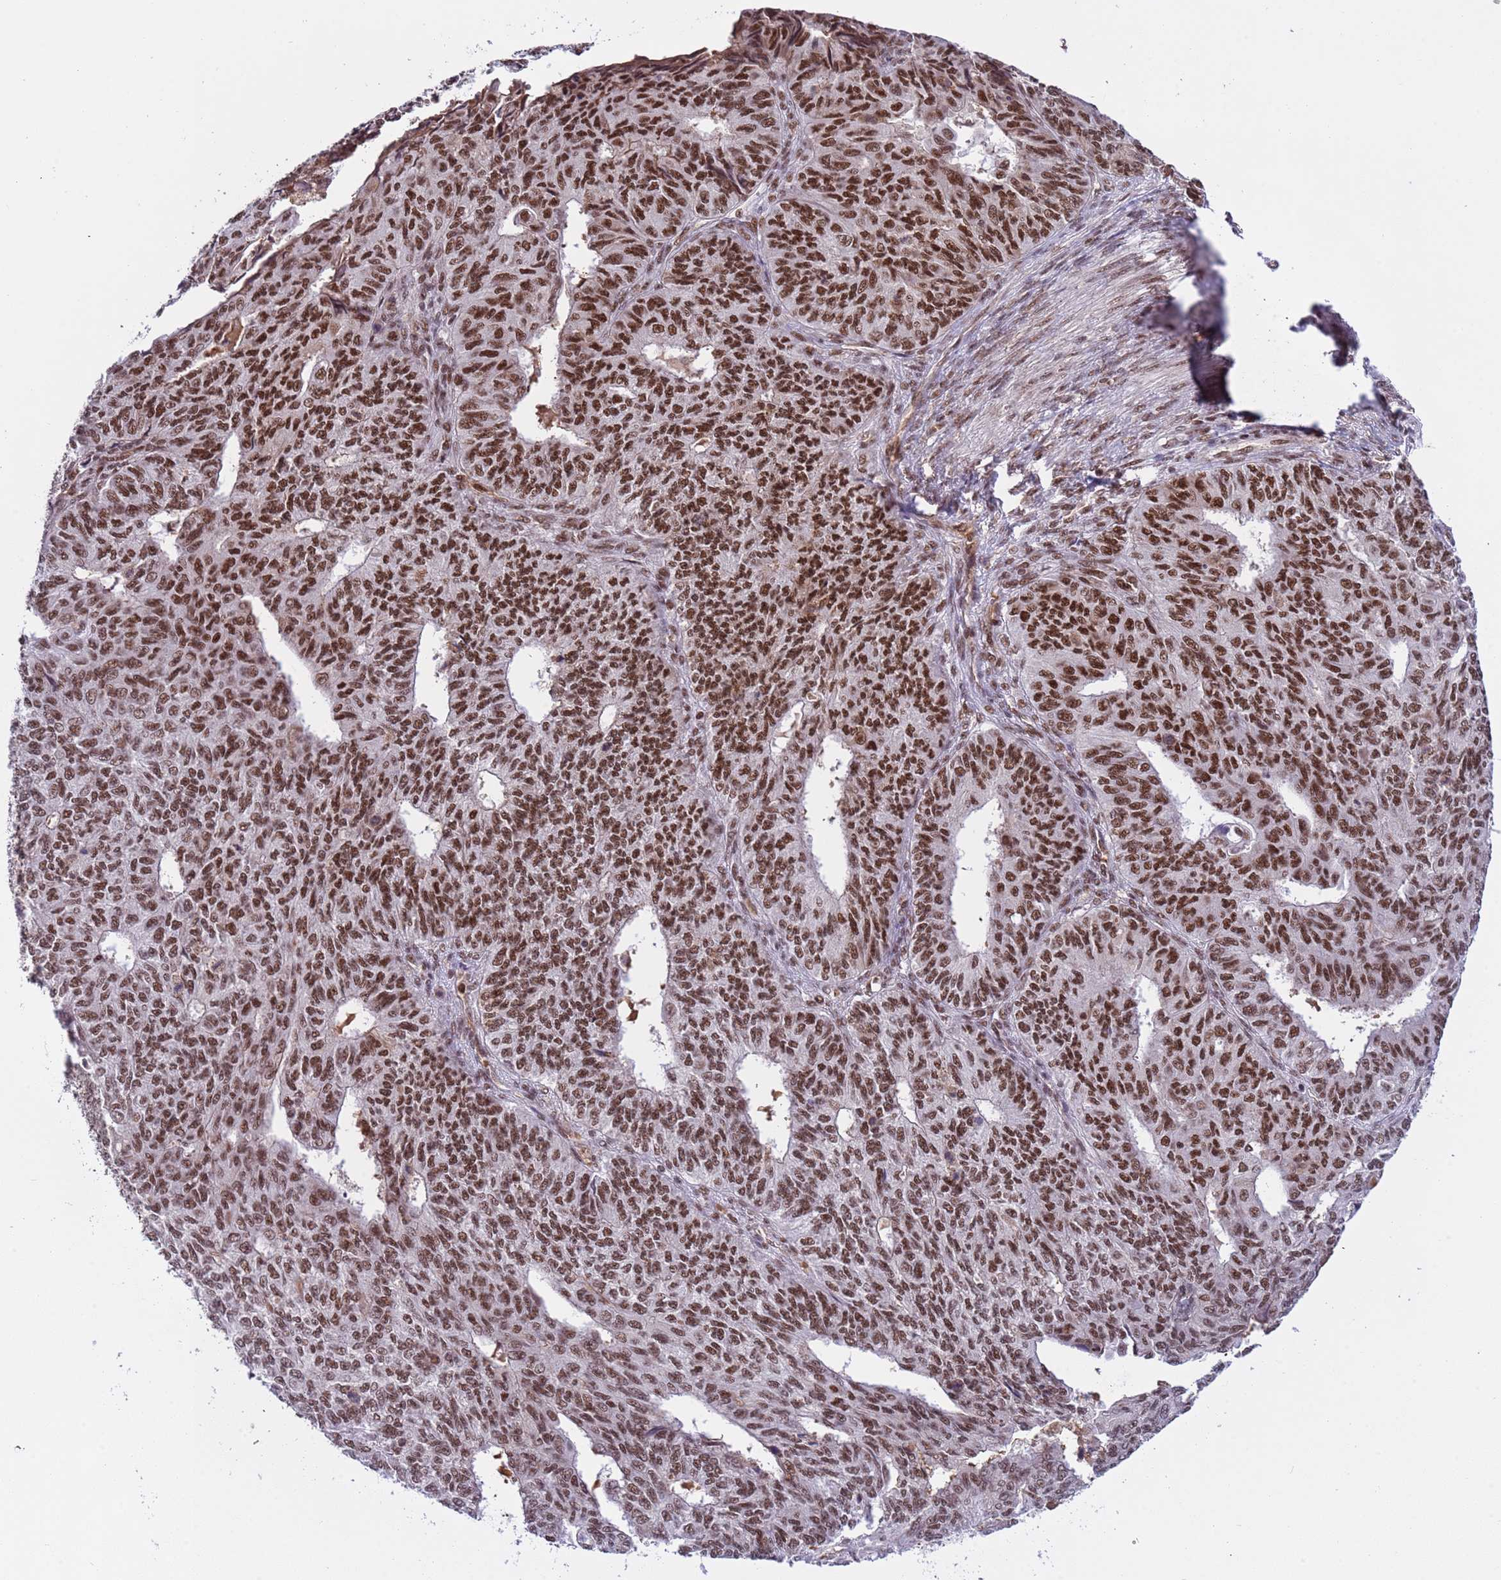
{"staining": {"intensity": "strong", "quantity": ">75%", "location": "nuclear"}, "tissue": "endometrial cancer", "cell_type": "Tumor cells", "image_type": "cancer", "snomed": [{"axis": "morphology", "description": "Adenocarcinoma, NOS"}, {"axis": "topography", "description": "Endometrium"}], "caption": "High-power microscopy captured an immunohistochemistry (IHC) photomicrograph of endometrial cancer (adenocarcinoma), revealing strong nuclear positivity in about >75% of tumor cells. The staining was performed using DAB, with brown indicating positive protein expression. Nuclei are stained blue with hematoxylin.", "gene": "SRRT", "patient": {"sex": "female", "age": 32}}